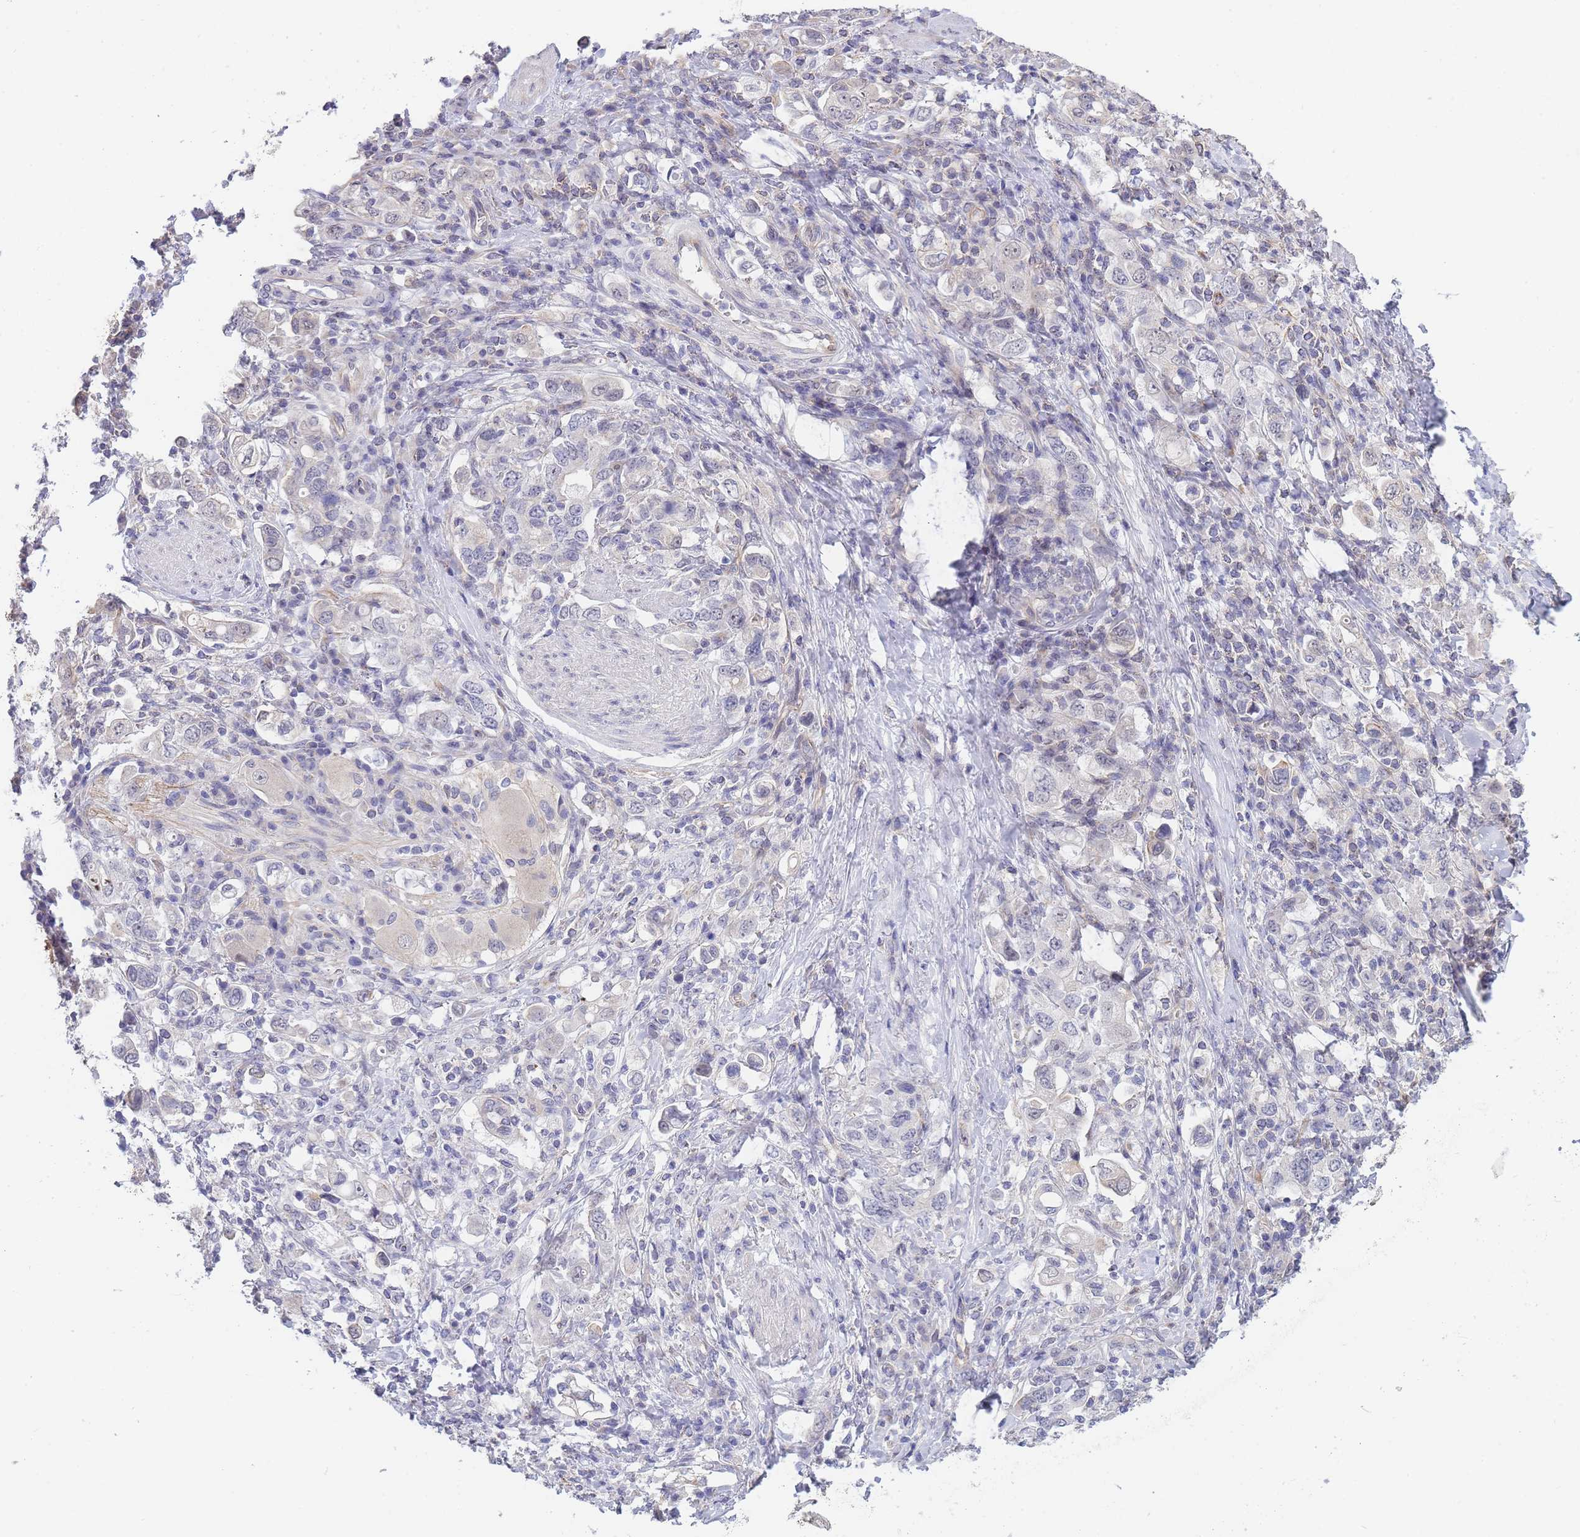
{"staining": {"intensity": "negative", "quantity": "none", "location": "none"}, "tissue": "stomach cancer", "cell_type": "Tumor cells", "image_type": "cancer", "snomed": [{"axis": "morphology", "description": "Adenocarcinoma, NOS"}, {"axis": "topography", "description": "Stomach, upper"}, {"axis": "topography", "description": "Stomach"}], "caption": "IHC photomicrograph of stomach cancer (adenocarcinoma) stained for a protein (brown), which displays no staining in tumor cells.", "gene": "C19orf25", "patient": {"sex": "male", "age": 62}}